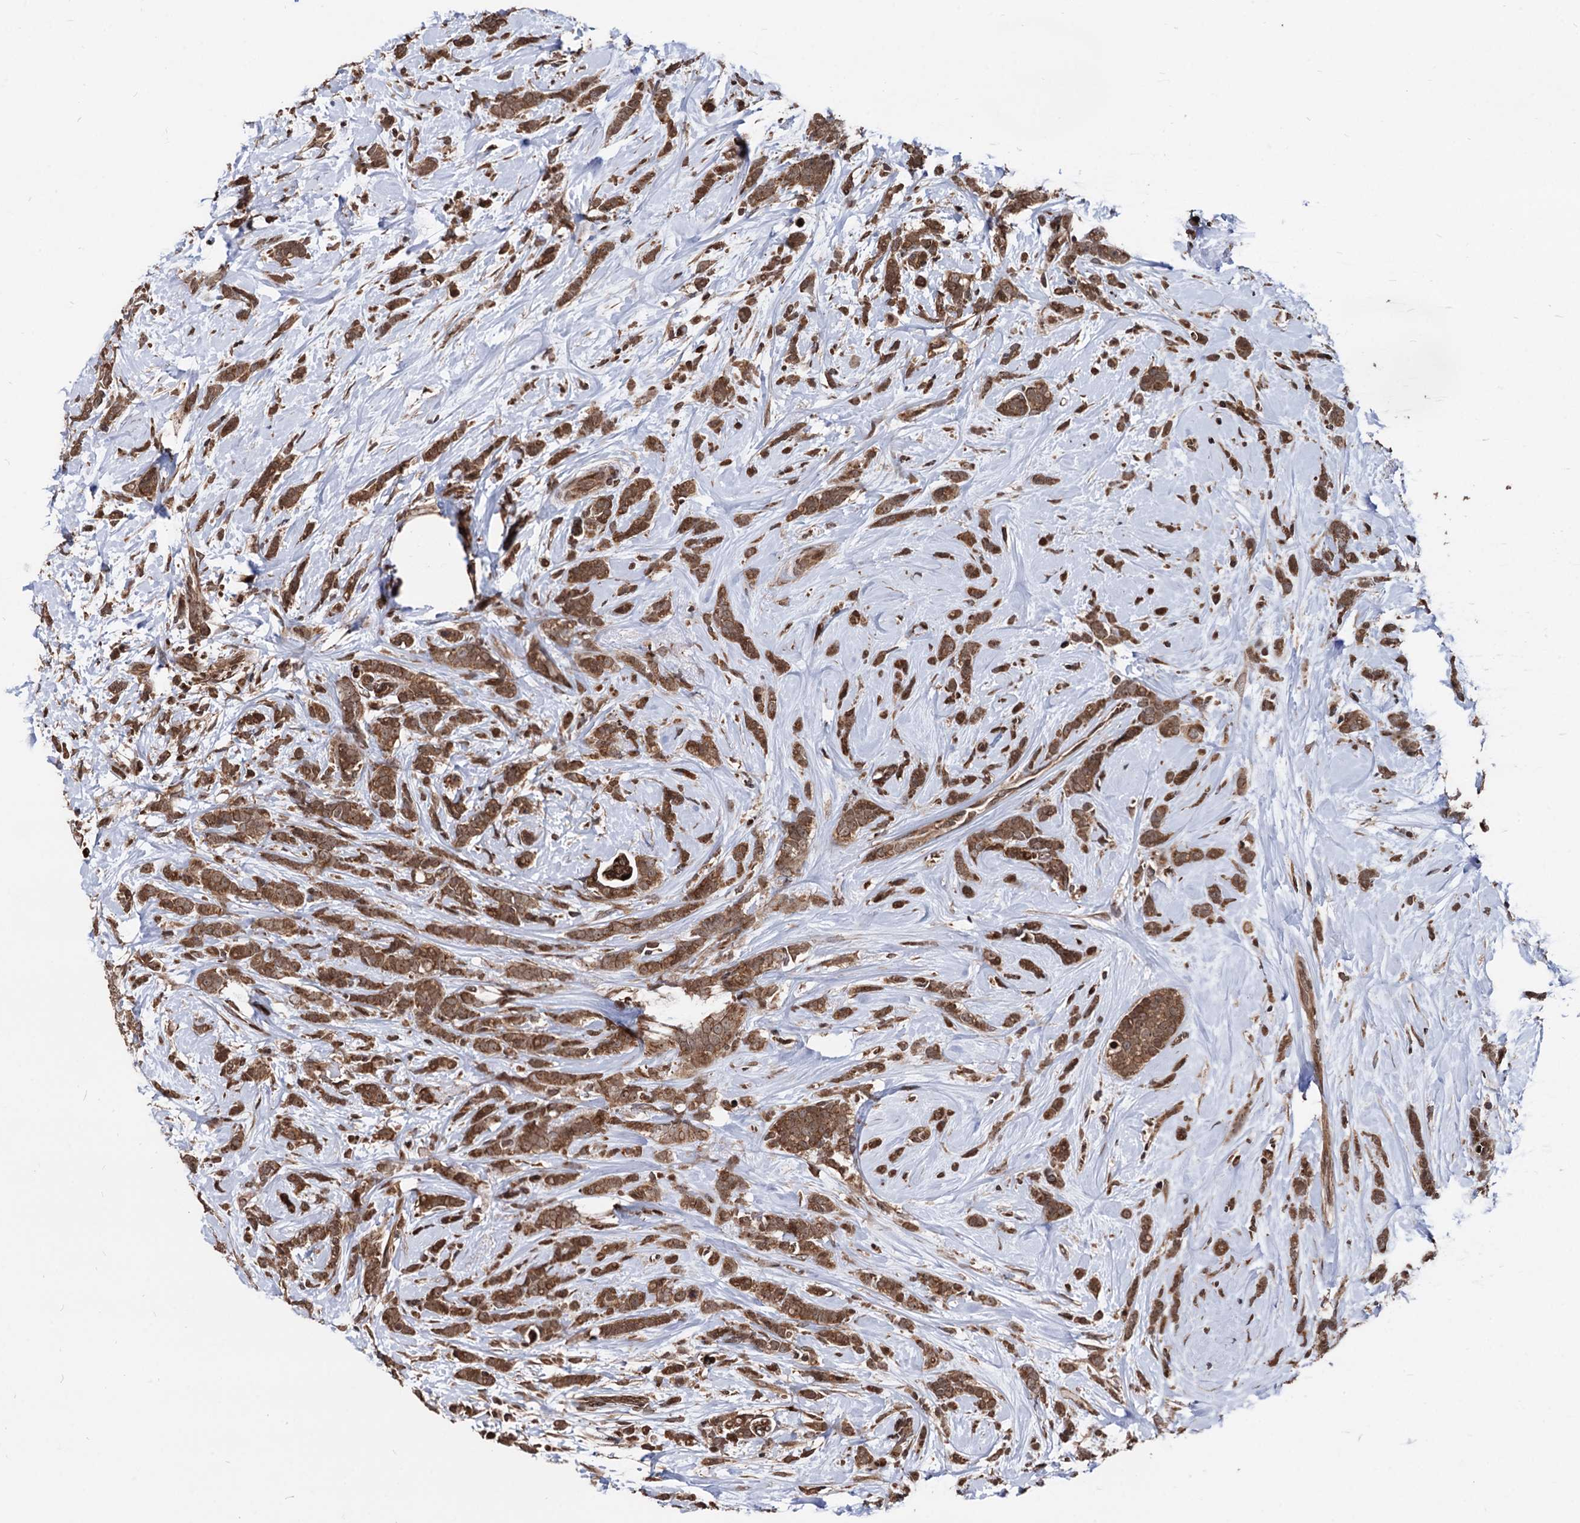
{"staining": {"intensity": "moderate", "quantity": ">75%", "location": "cytoplasmic/membranous"}, "tissue": "breast cancer", "cell_type": "Tumor cells", "image_type": "cancer", "snomed": [{"axis": "morphology", "description": "Lobular carcinoma"}, {"axis": "topography", "description": "Breast"}], "caption": "A histopathology image of breast cancer stained for a protein exhibits moderate cytoplasmic/membranous brown staining in tumor cells. The staining was performed using DAB, with brown indicating positive protein expression. Nuclei are stained blue with hematoxylin.", "gene": "ANKRD12", "patient": {"sex": "female", "age": 58}}